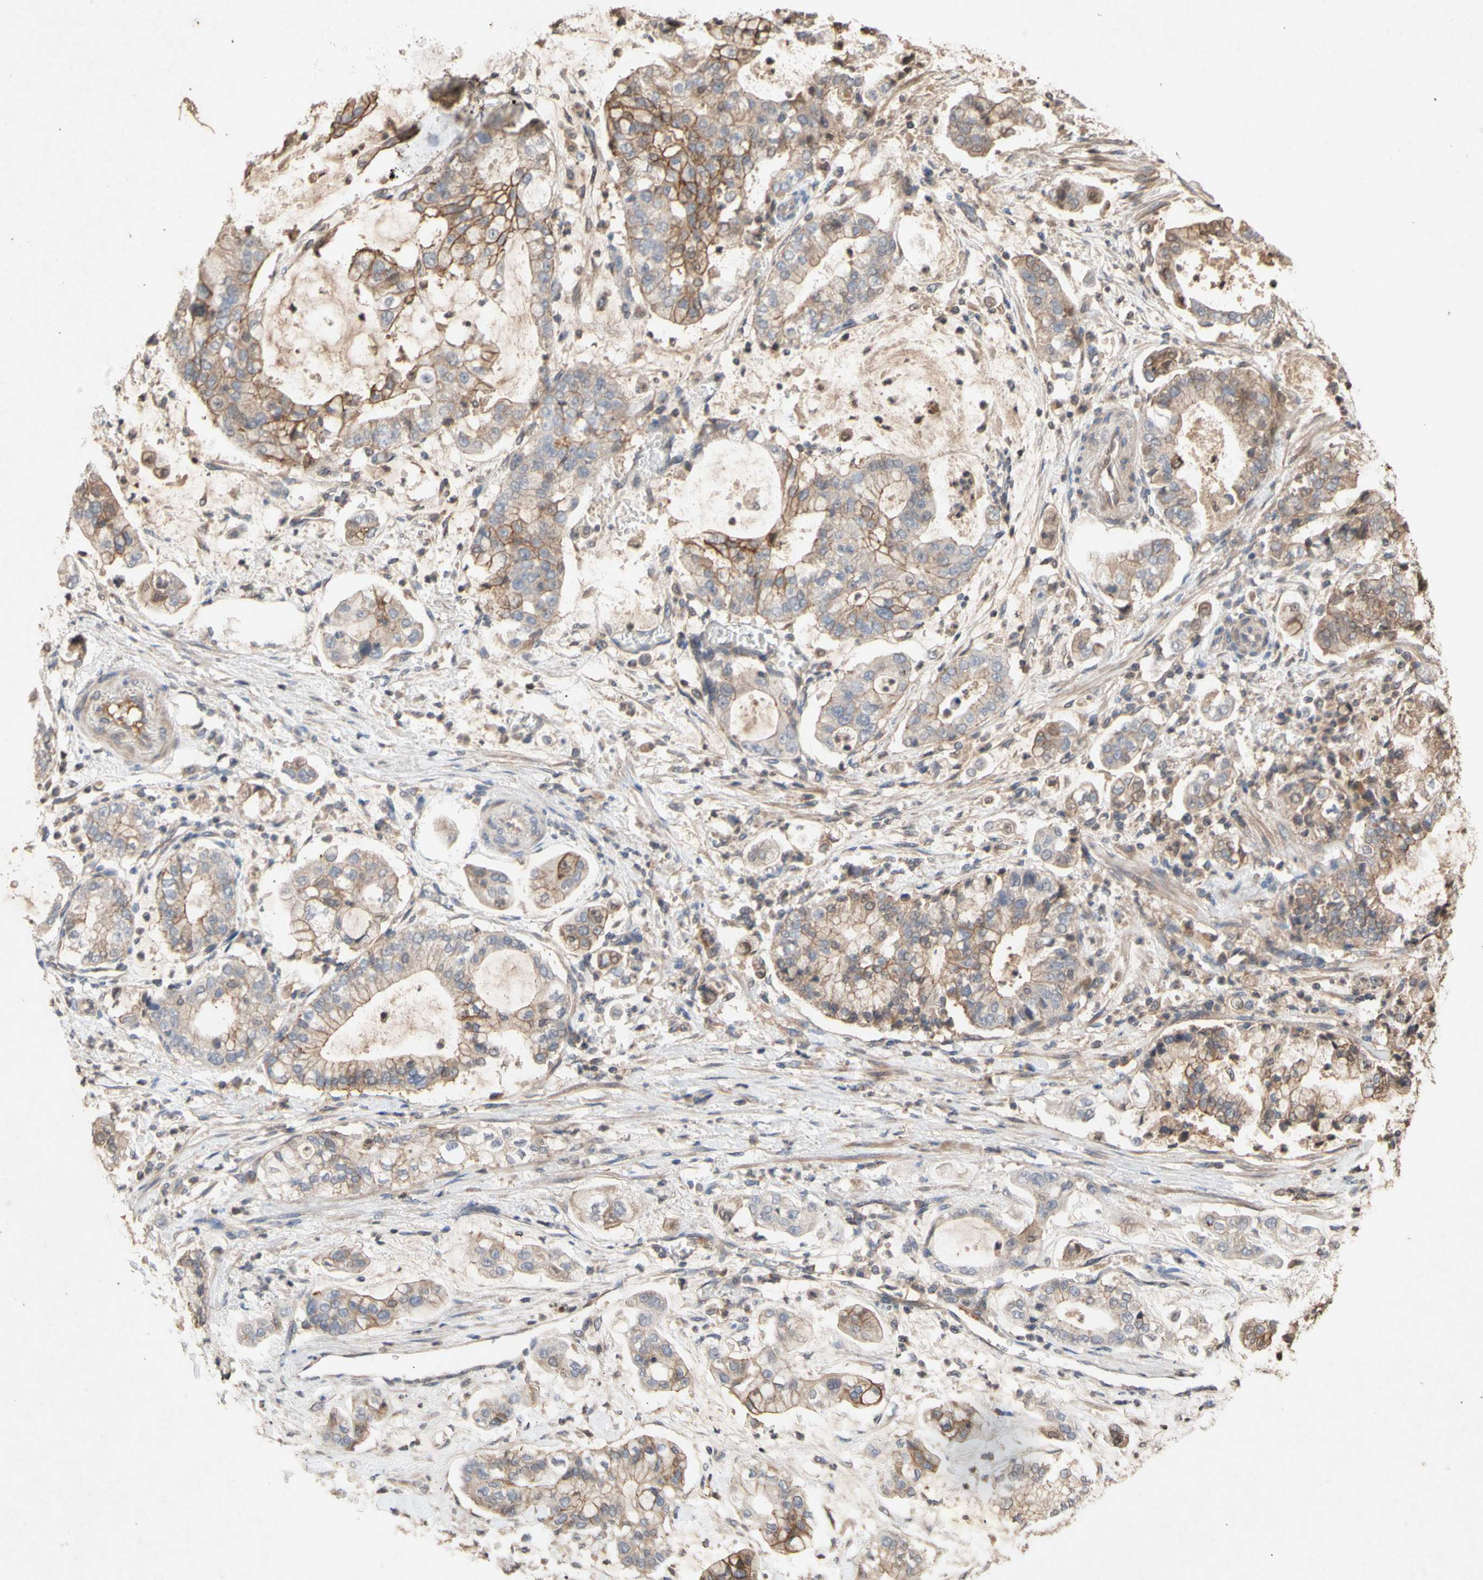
{"staining": {"intensity": "moderate", "quantity": ">75%", "location": "cytoplasmic/membranous"}, "tissue": "stomach cancer", "cell_type": "Tumor cells", "image_type": "cancer", "snomed": [{"axis": "morphology", "description": "Adenocarcinoma, NOS"}, {"axis": "topography", "description": "Stomach"}], "caption": "This is a histology image of IHC staining of stomach adenocarcinoma, which shows moderate positivity in the cytoplasmic/membranous of tumor cells.", "gene": "NECTIN3", "patient": {"sex": "male", "age": 76}}